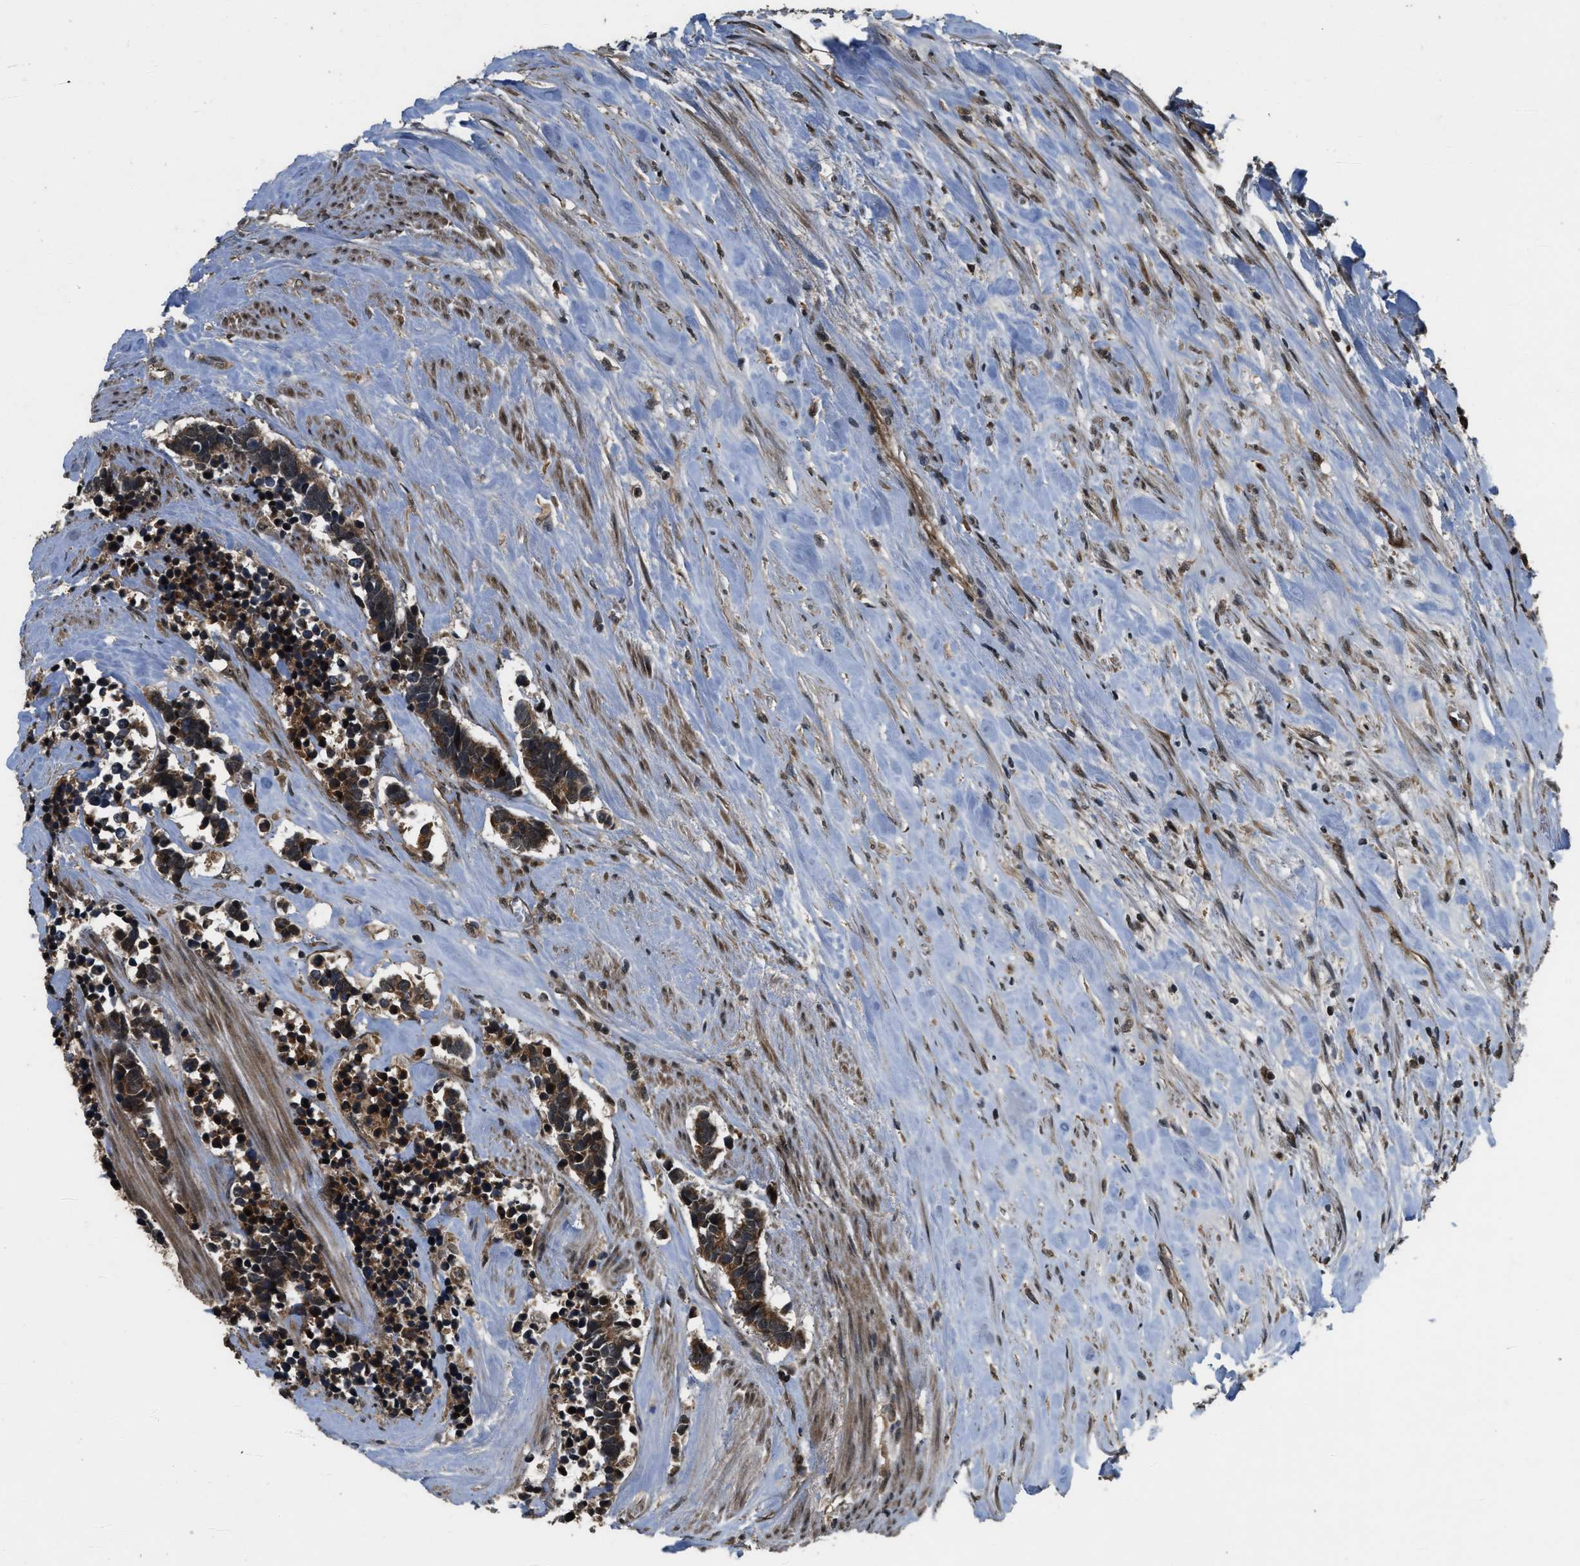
{"staining": {"intensity": "moderate", "quantity": ">75%", "location": "cytoplasmic/membranous"}, "tissue": "carcinoid", "cell_type": "Tumor cells", "image_type": "cancer", "snomed": [{"axis": "morphology", "description": "Carcinoma, NOS"}, {"axis": "morphology", "description": "Carcinoid, malignant, NOS"}, {"axis": "topography", "description": "Urinary bladder"}], "caption": "IHC image of neoplastic tissue: human carcinoma stained using immunohistochemistry (IHC) exhibits medium levels of moderate protein expression localized specifically in the cytoplasmic/membranous of tumor cells, appearing as a cytoplasmic/membranous brown color.", "gene": "SPTLC1", "patient": {"sex": "male", "age": 57}}